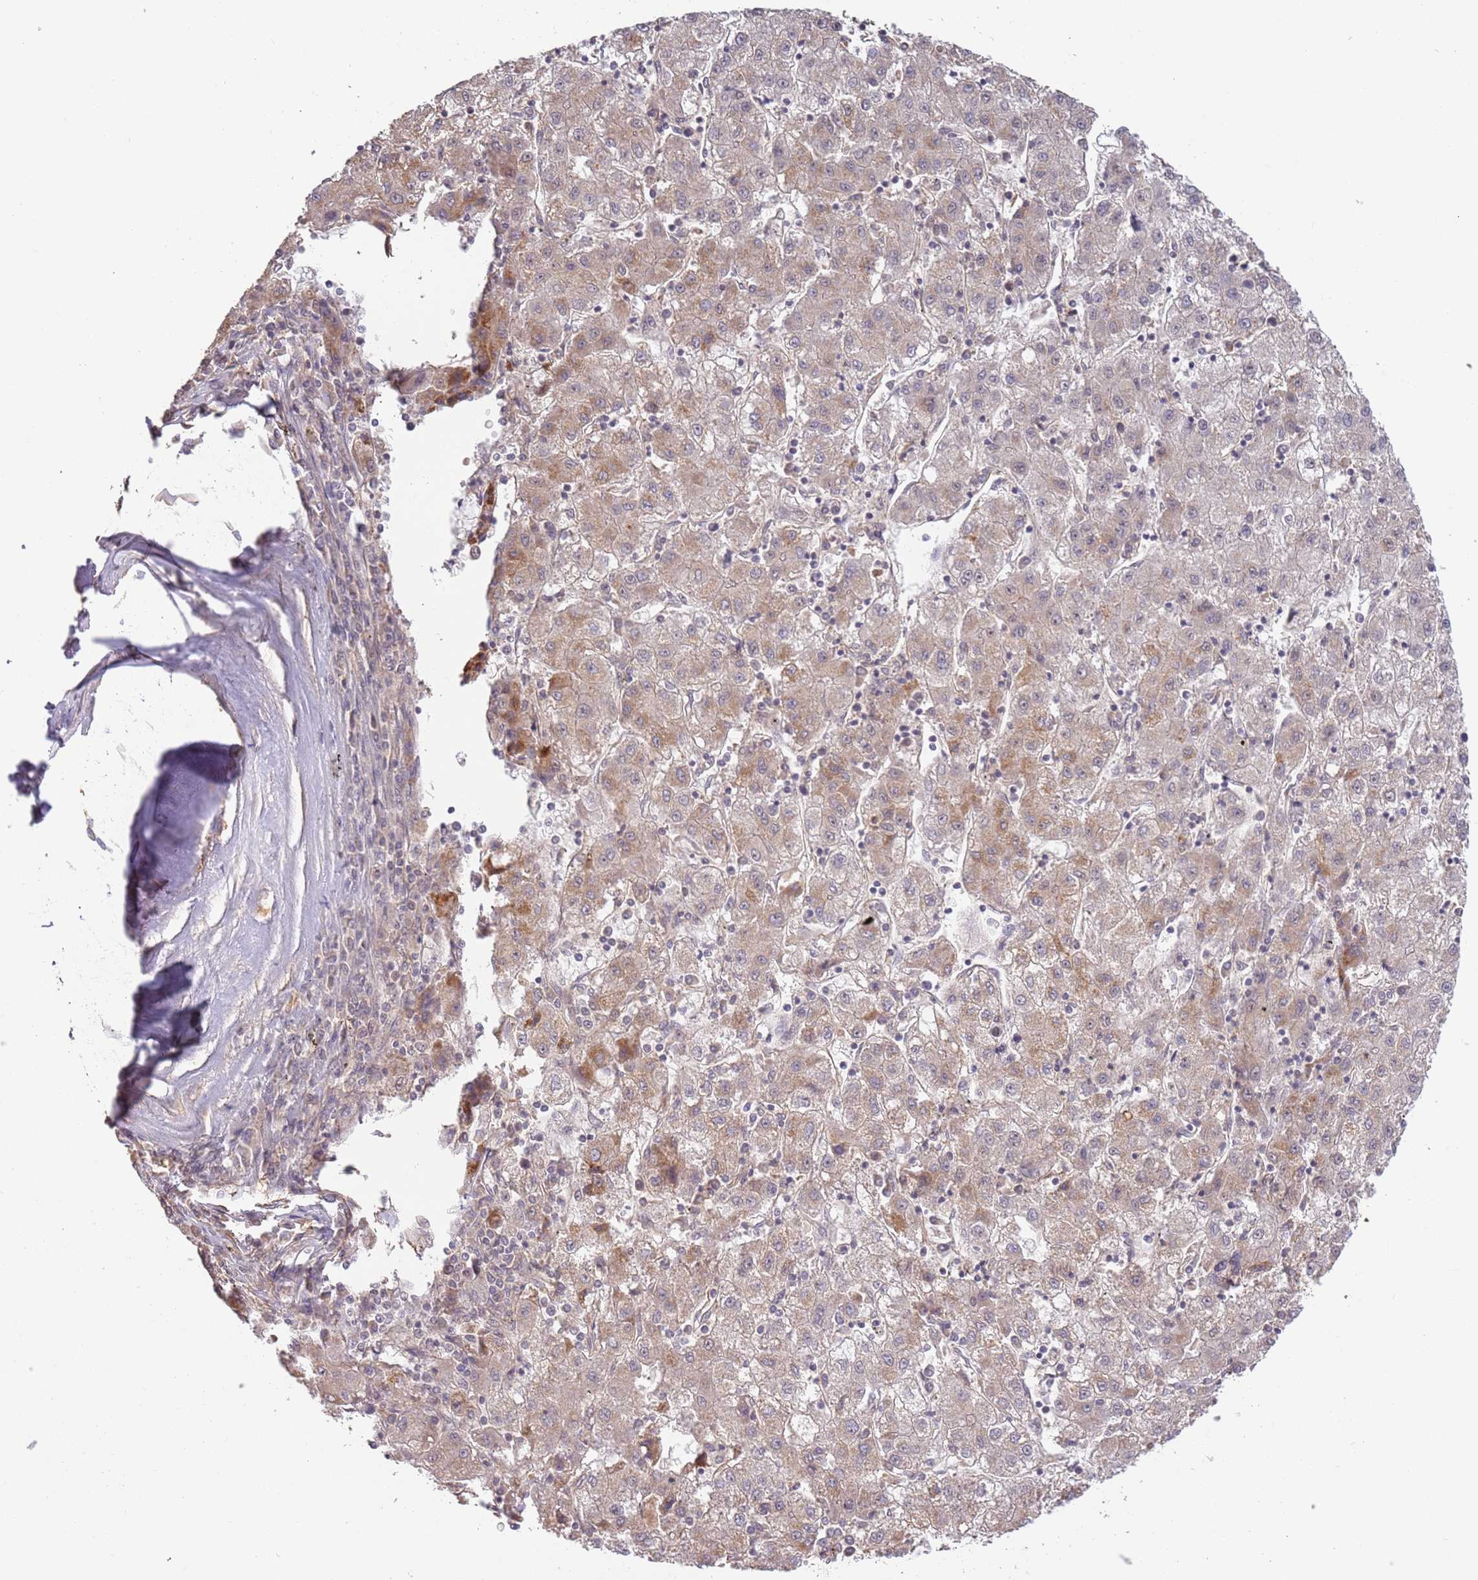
{"staining": {"intensity": "moderate", "quantity": "<25%", "location": "cytoplasmic/membranous"}, "tissue": "liver cancer", "cell_type": "Tumor cells", "image_type": "cancer", "snomed": [{"axis": "morphology", "description": "Carcinoma, Hepatocellular, NOS"}, {"axis": "topography", "description": "Liver"}], "caption": "Immunohistochemistry (IHC) (DAB) staining of human hepatocellular carcinoma (liver) exhibits moderate cytoplasmic/membranous protein staining in about <25% of tumor cells. (Stains: DAB (3,3'-diaminobenzidine) in brown, nuclei in blue, Microscopy: brightfield microscopy at high magnification).", "gene": "SURF2", "patient": {"sex": "male", "age": 72}}